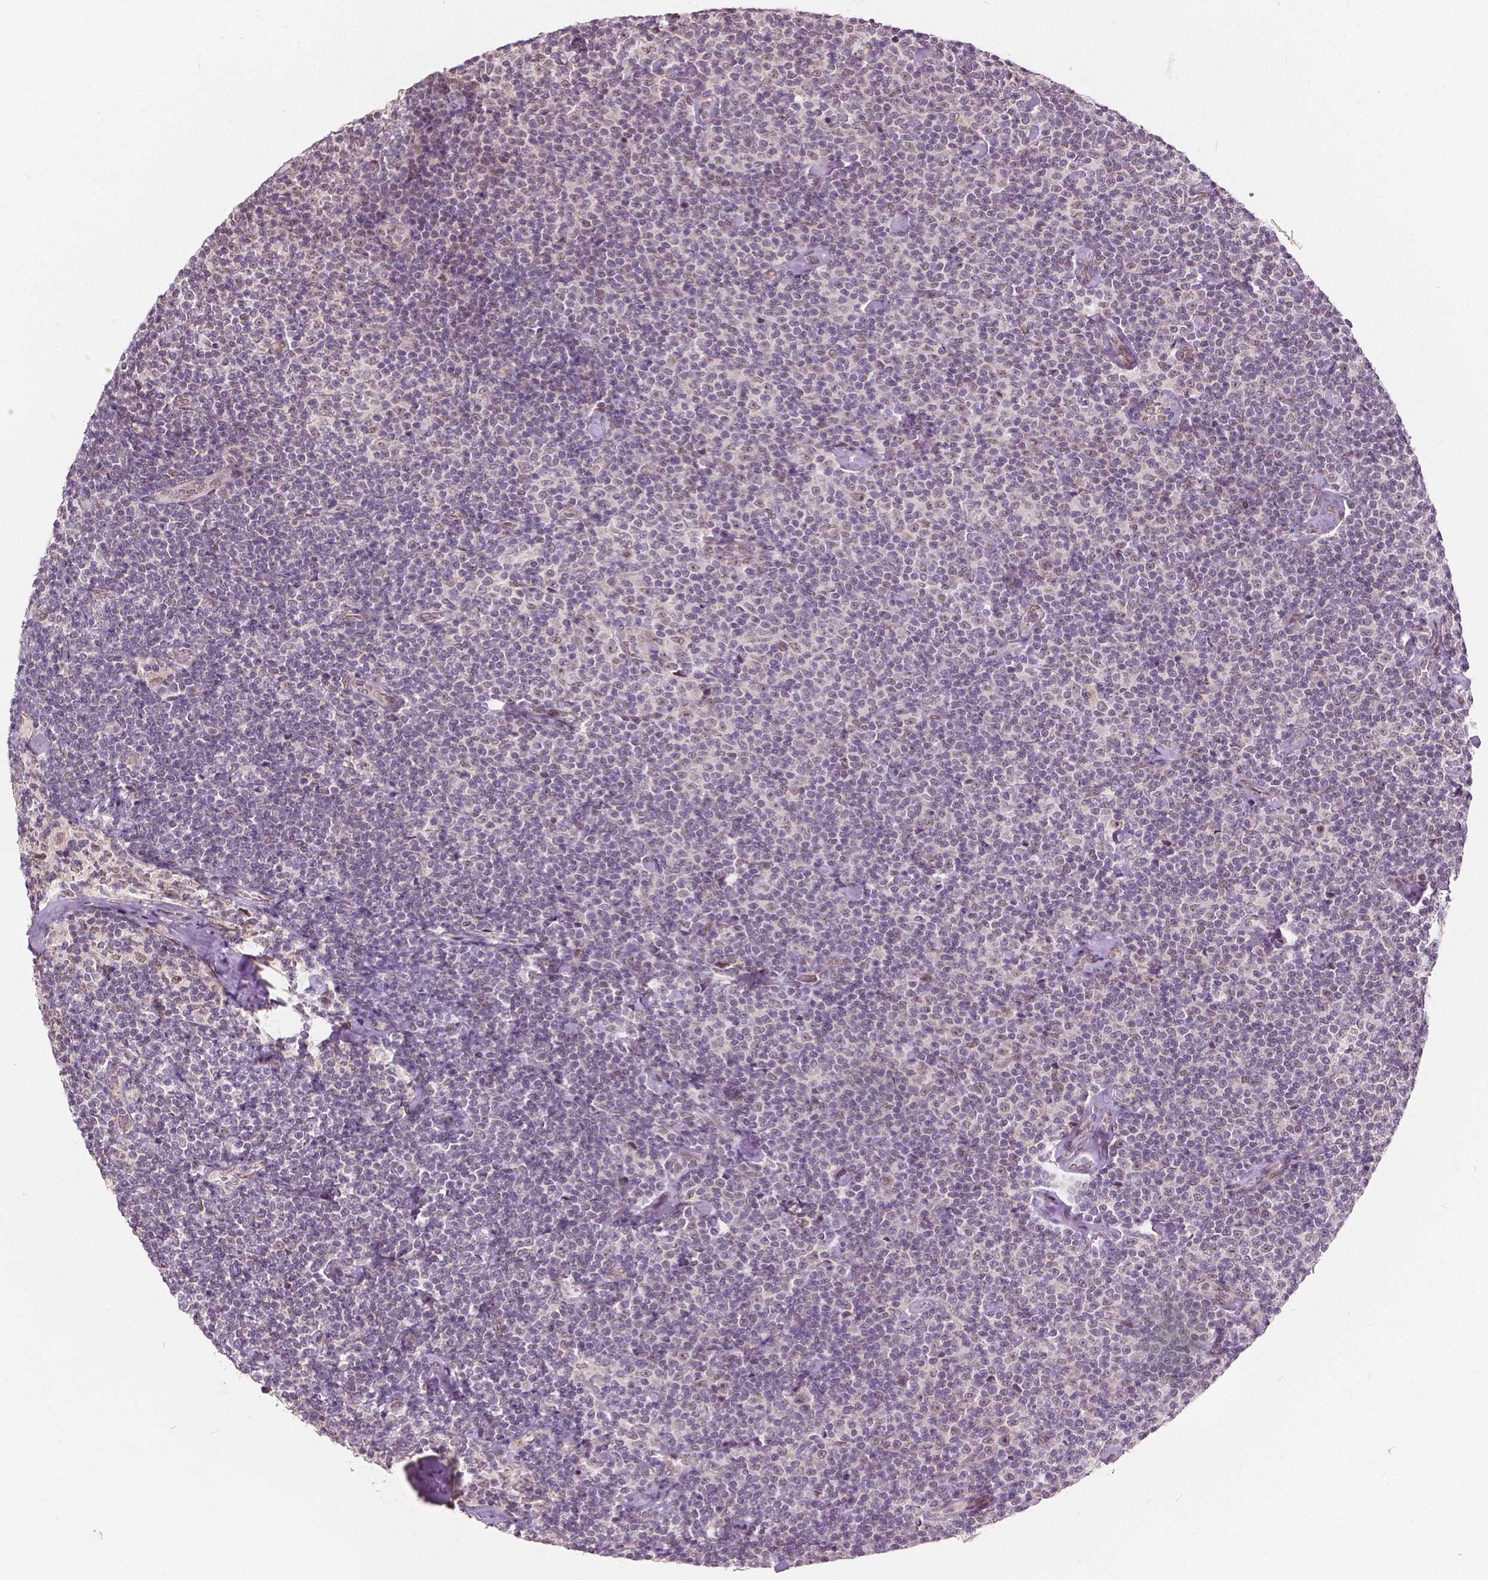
{"staining": {"intensity": "negative", "quantity": "none", "location": "none"}, "tissue": "lymphoma", "cell_type": "Tumor cells", "image_type": "cancer", "snomed": [{"axis": "morphology", "description": "Malignant lymphoma, non-Hodgkin's type, Low grade"}, {"axis": "topography", "description": "Lymph node"}], "caption": "The histopathology image displays no staining of tumor cells in low-grade malignant lymphoma, non-Hodgkin's type. (DAB IHC visualized using brightfield microscopy, high magnification).", "gene": "HMBOX1", "patient": {"sex": "male", "age": 81}}